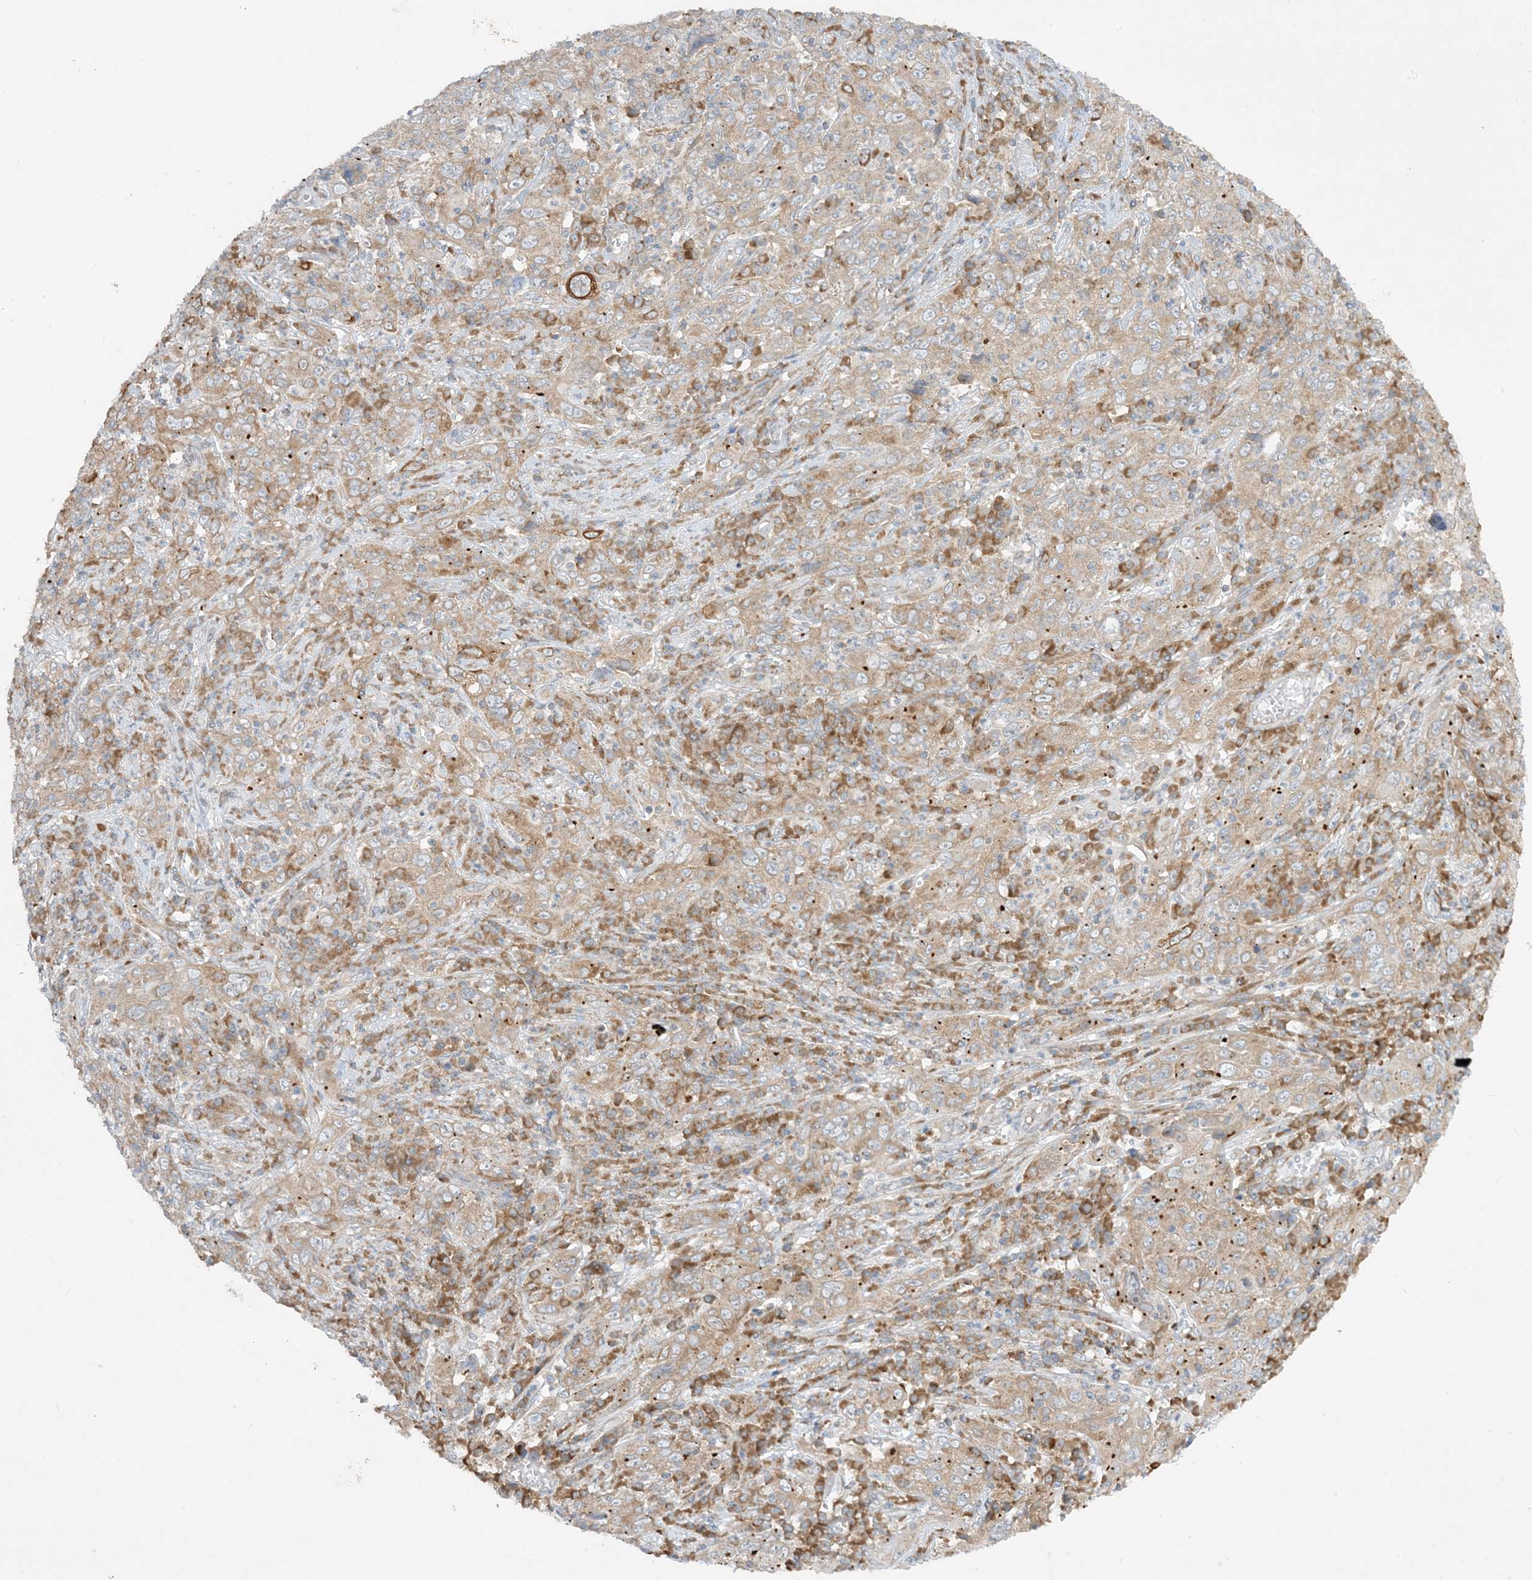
{"staining": {"intensity": "moderate", "quantity": ">75%", "location": "cytoplasmic/membranous"}, "tissue": "cervical cancer", "cell_type": "Tumor cells", "image_type": "cancer", "snomed": [{"axis": "morphology", "description": "Squamous cell carcinoma, NOS"}, {"axis": "topography", "description": "Cervix"}], "caption": "Protein expression analysis of human cervical cancer (squamous cell carcinoma) reveals moderate cytoplasmic/membranous staining in about >75% of tumor cells.", "gene": "RPP40", "patient": {"sex": "female", "age": 46}}